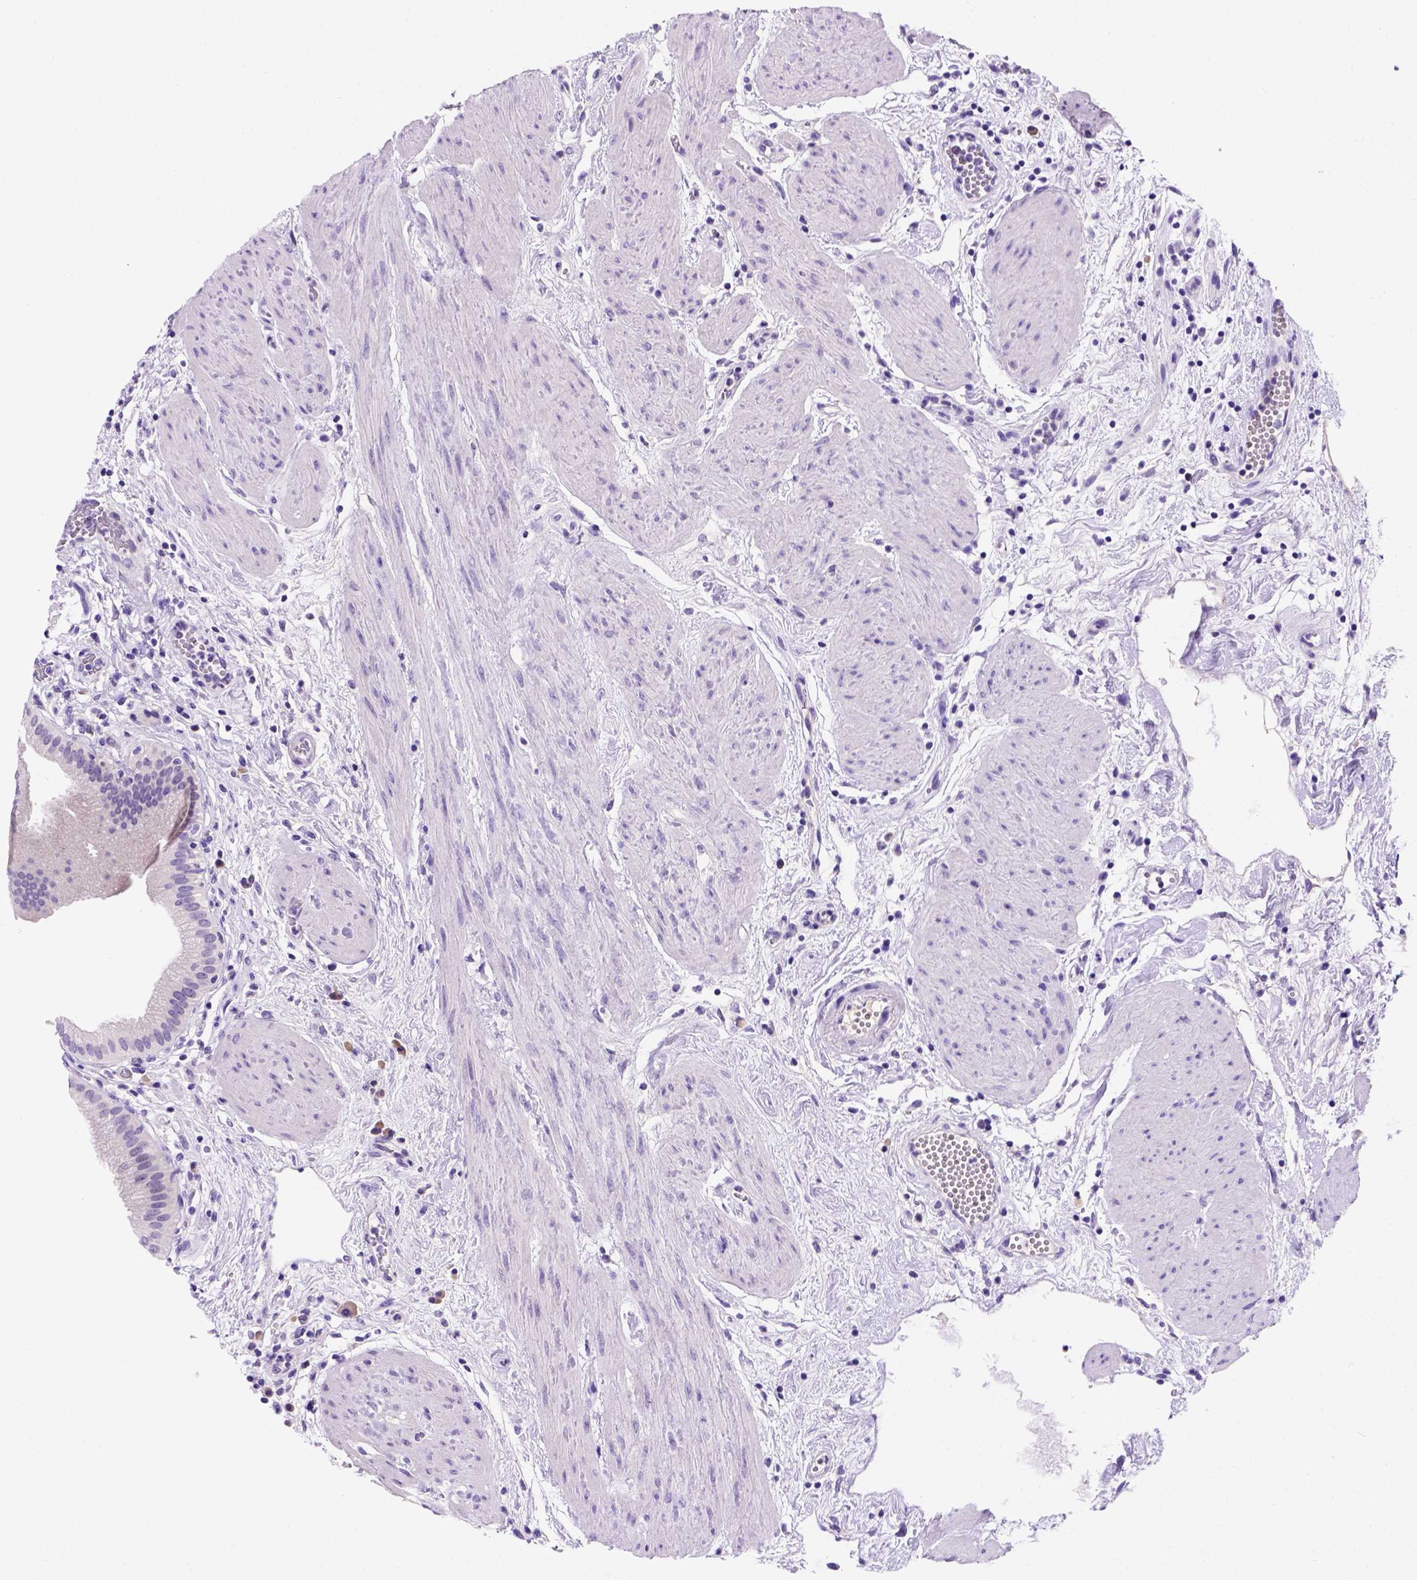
{"staining": {"intensity": "negative", "quantity": "none", "location": "none"}, "tissue": "gallbladder", "cell_type": "Glandular cells", "image_type": "normal", "snomed": [{"axis": "morphology", "description": "Normal tissue, NOS"}, {"axis": "topography", "description": "Gallbladder"}], "caption": "Unremarkable gallbladder was stained to show a protein in brown. There is no significant positivity in glandular cells. (DAB immunohistochemistry, high magnification).", "gene": "FAM81B", "patient": {"sex": "female", "age": 65}}